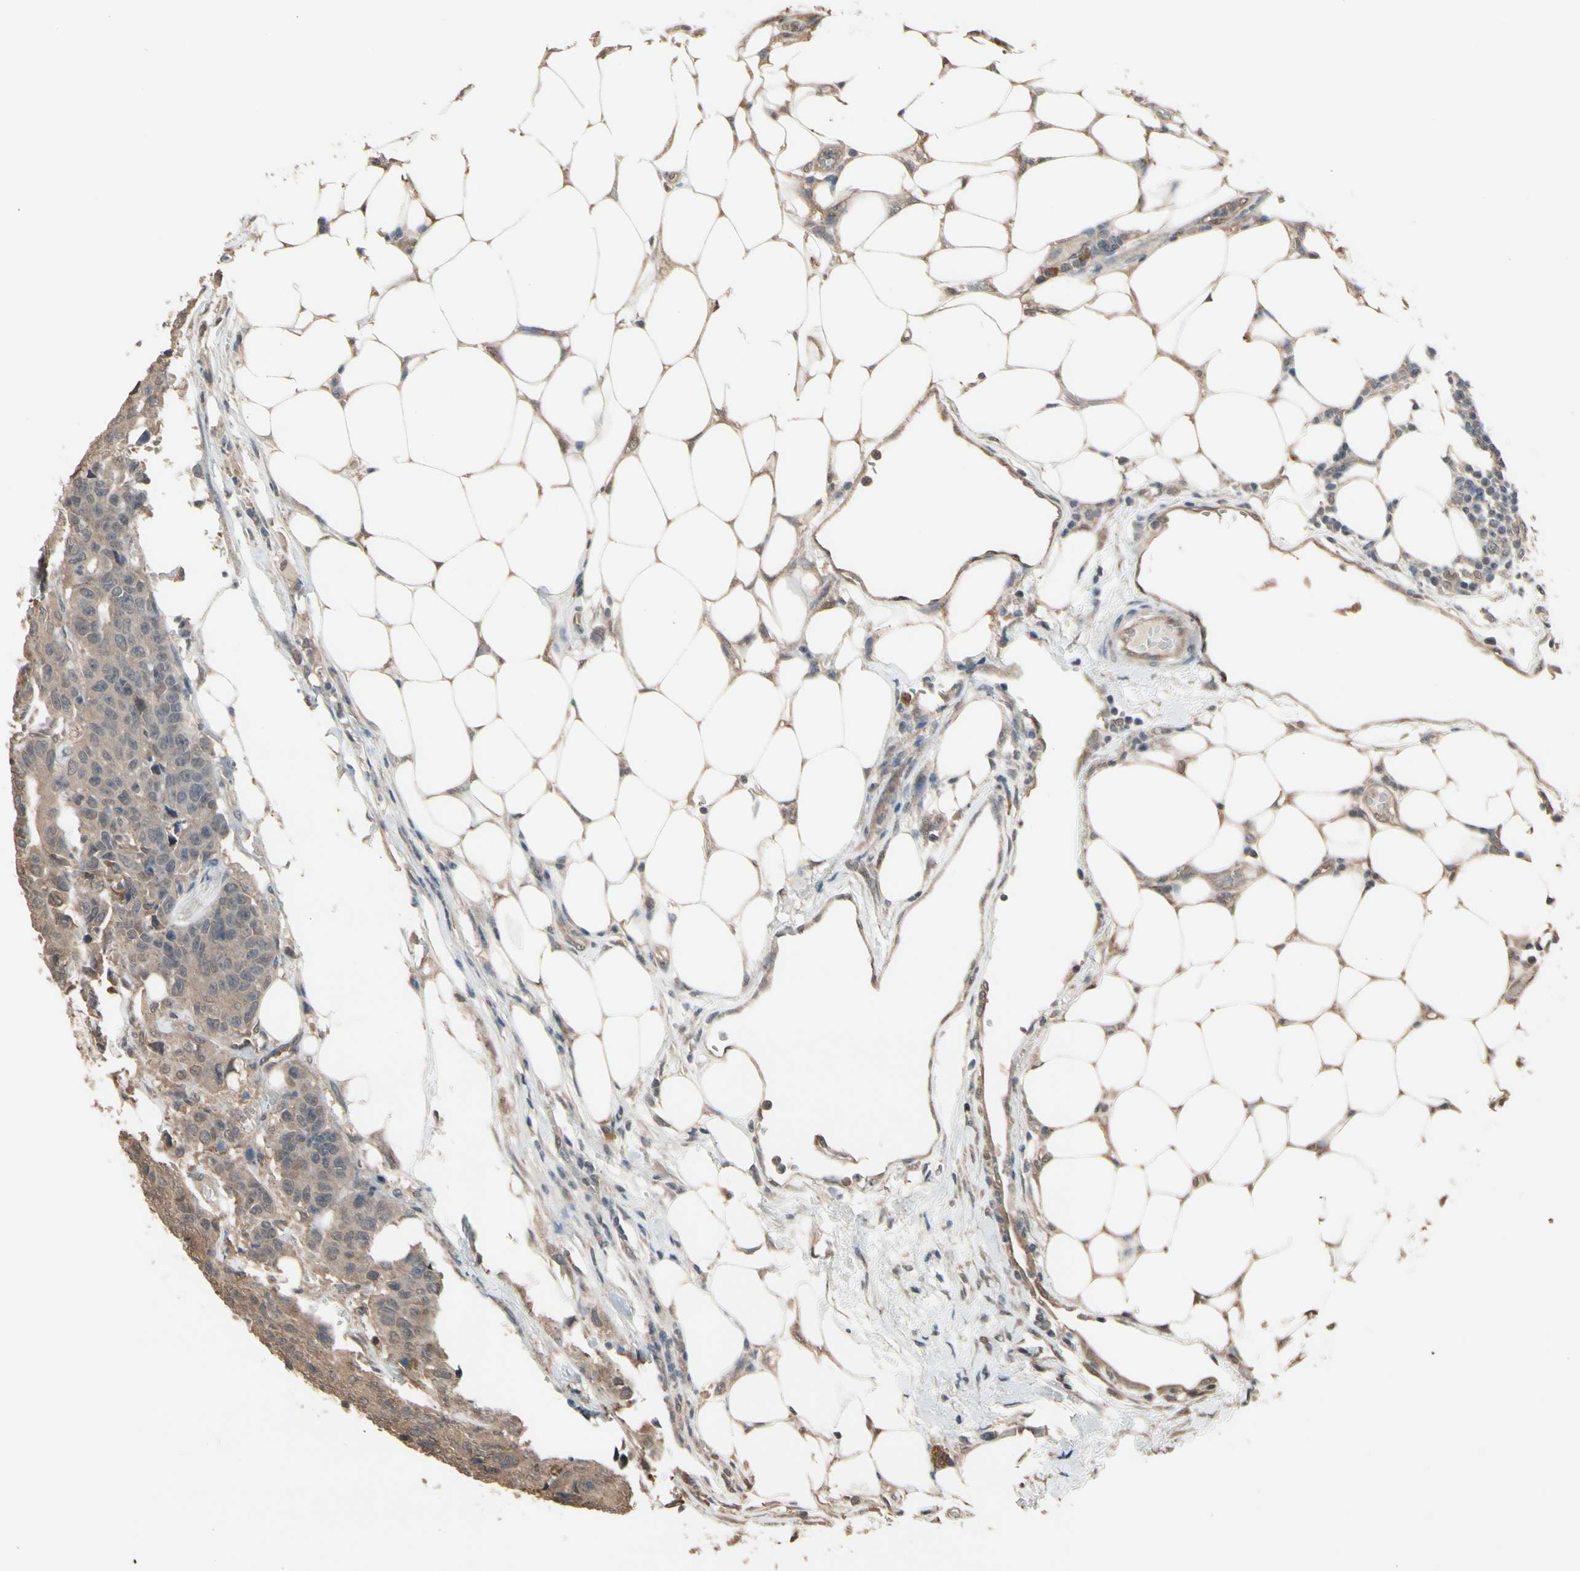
{"staining": {"intensity": "weak", "quantity": ">75%", "location": "cytoplasmic/membranous"}, "tissue": "colorectal cancer", "cell_type": "Tumor cells", "image_type": "cancer", "snomed": [{"axis": "morphology", "description": "Adenocarcinoma, NOS"}, {"axis": "topography", "description": "Colon"}], "caption": "Brown immunohistochemical staining in colorectal adenocarcinoma reveals weak cytoplasmic/membranous positivity in approximately >75% of tumor cells. (DAB (3,3'-diaminobenzidine) IHC with brightfield microscopy, high magnification).", "gene": "PNPLA7", "patient": {"sex": "female", "age": 86}}